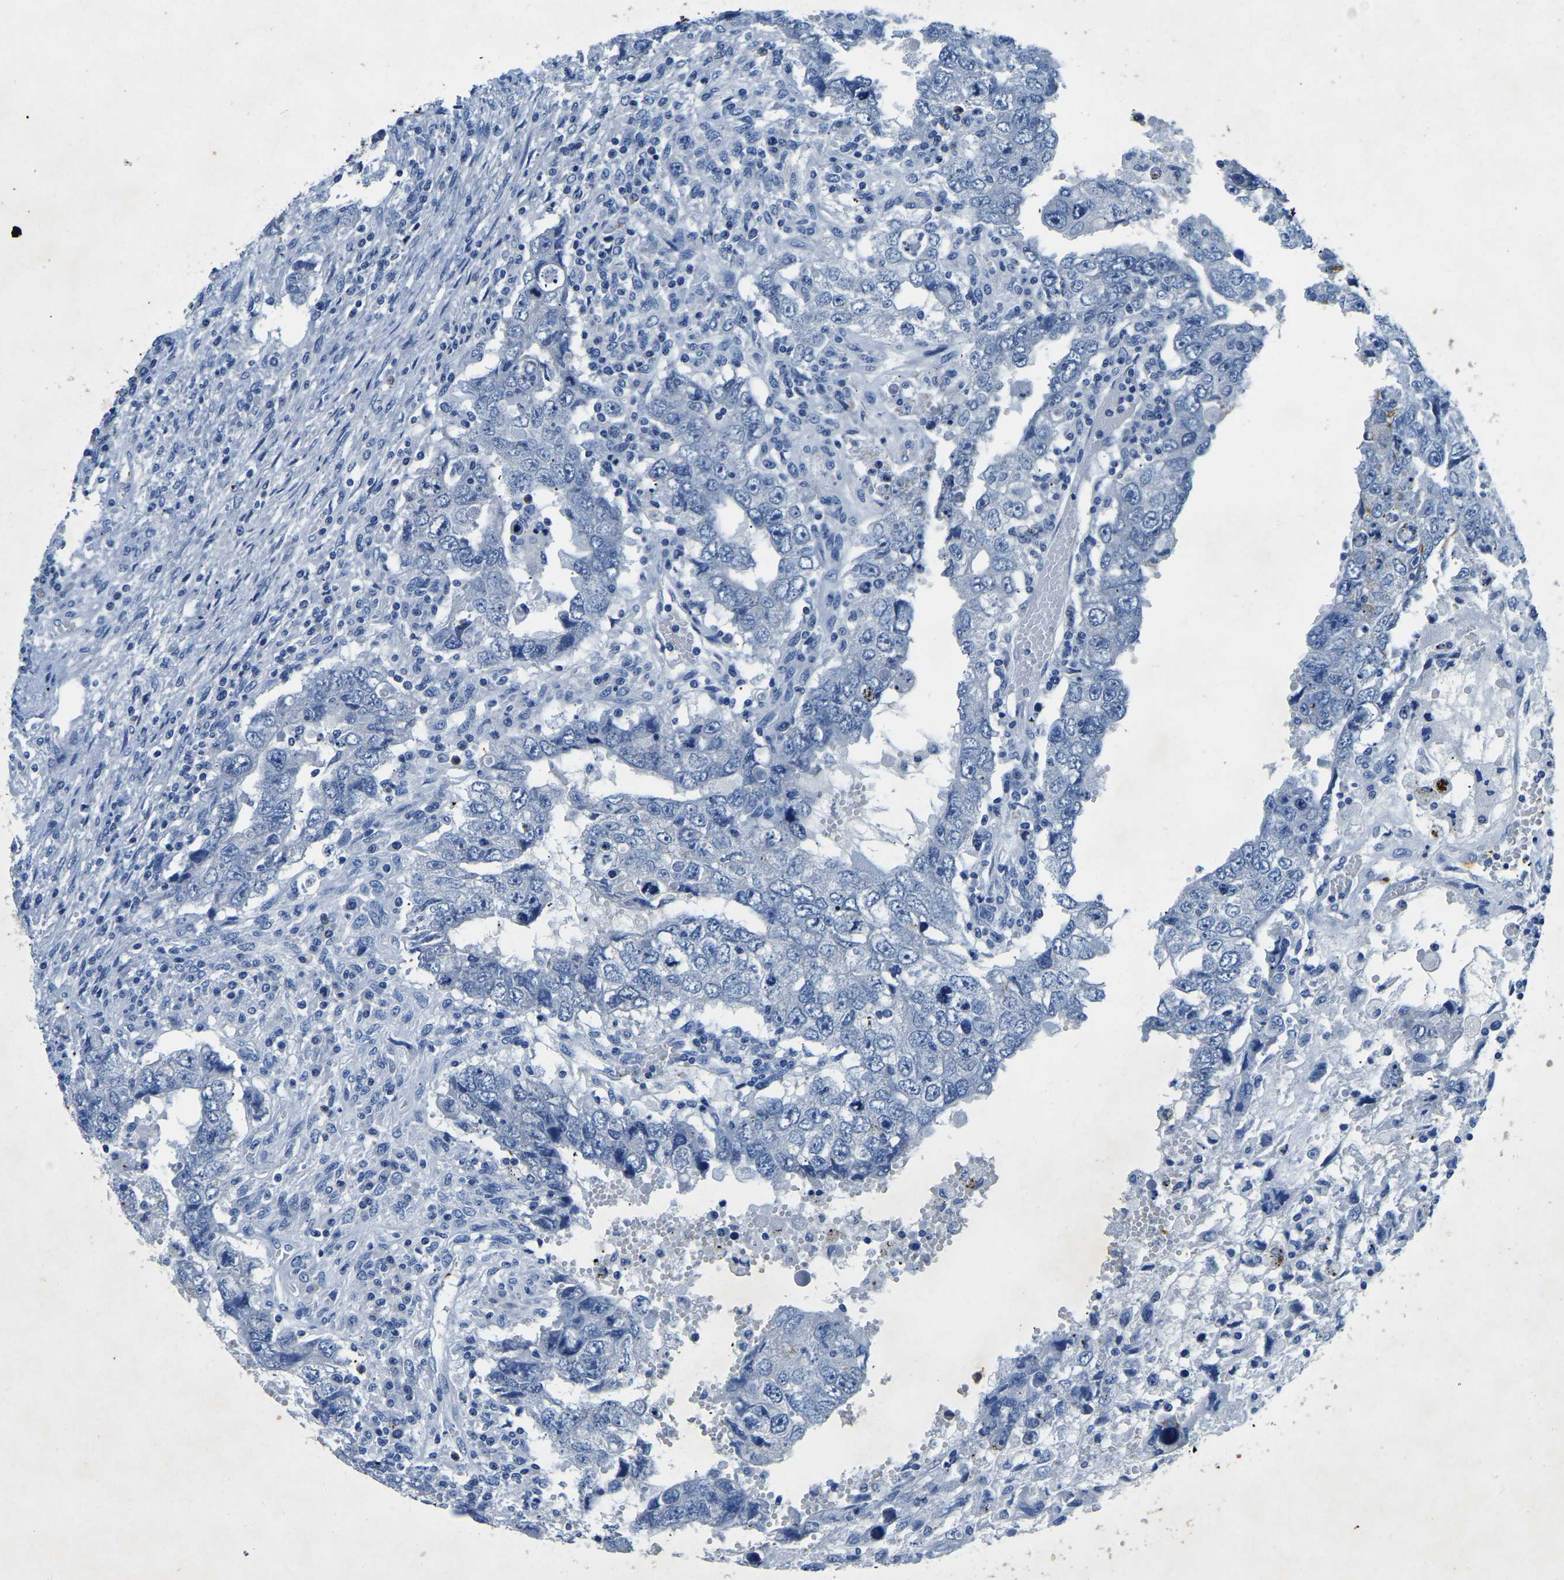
{"staining": {"intensity": "negative", "quantity": "none", "location": "none"}, "tissue": "testis cancer", "cell_type": "Tumor cells", "image_type": "cancer", "snomed": [{"axis": "morphology", "description": "Carcinoma, Embryonal, NOS"}, {"axis": "topography", "description": "Testis"}], "caption": "An image of human testis embryonal carcinoma is negative for staining in tumor cells. (Brightfield microscopy of DAB (3,3'-diaminobenzidine) immunohistochemistry at high magnification).", "gene": "UBN2", "patient": {"sex": "male", "age": 26}}